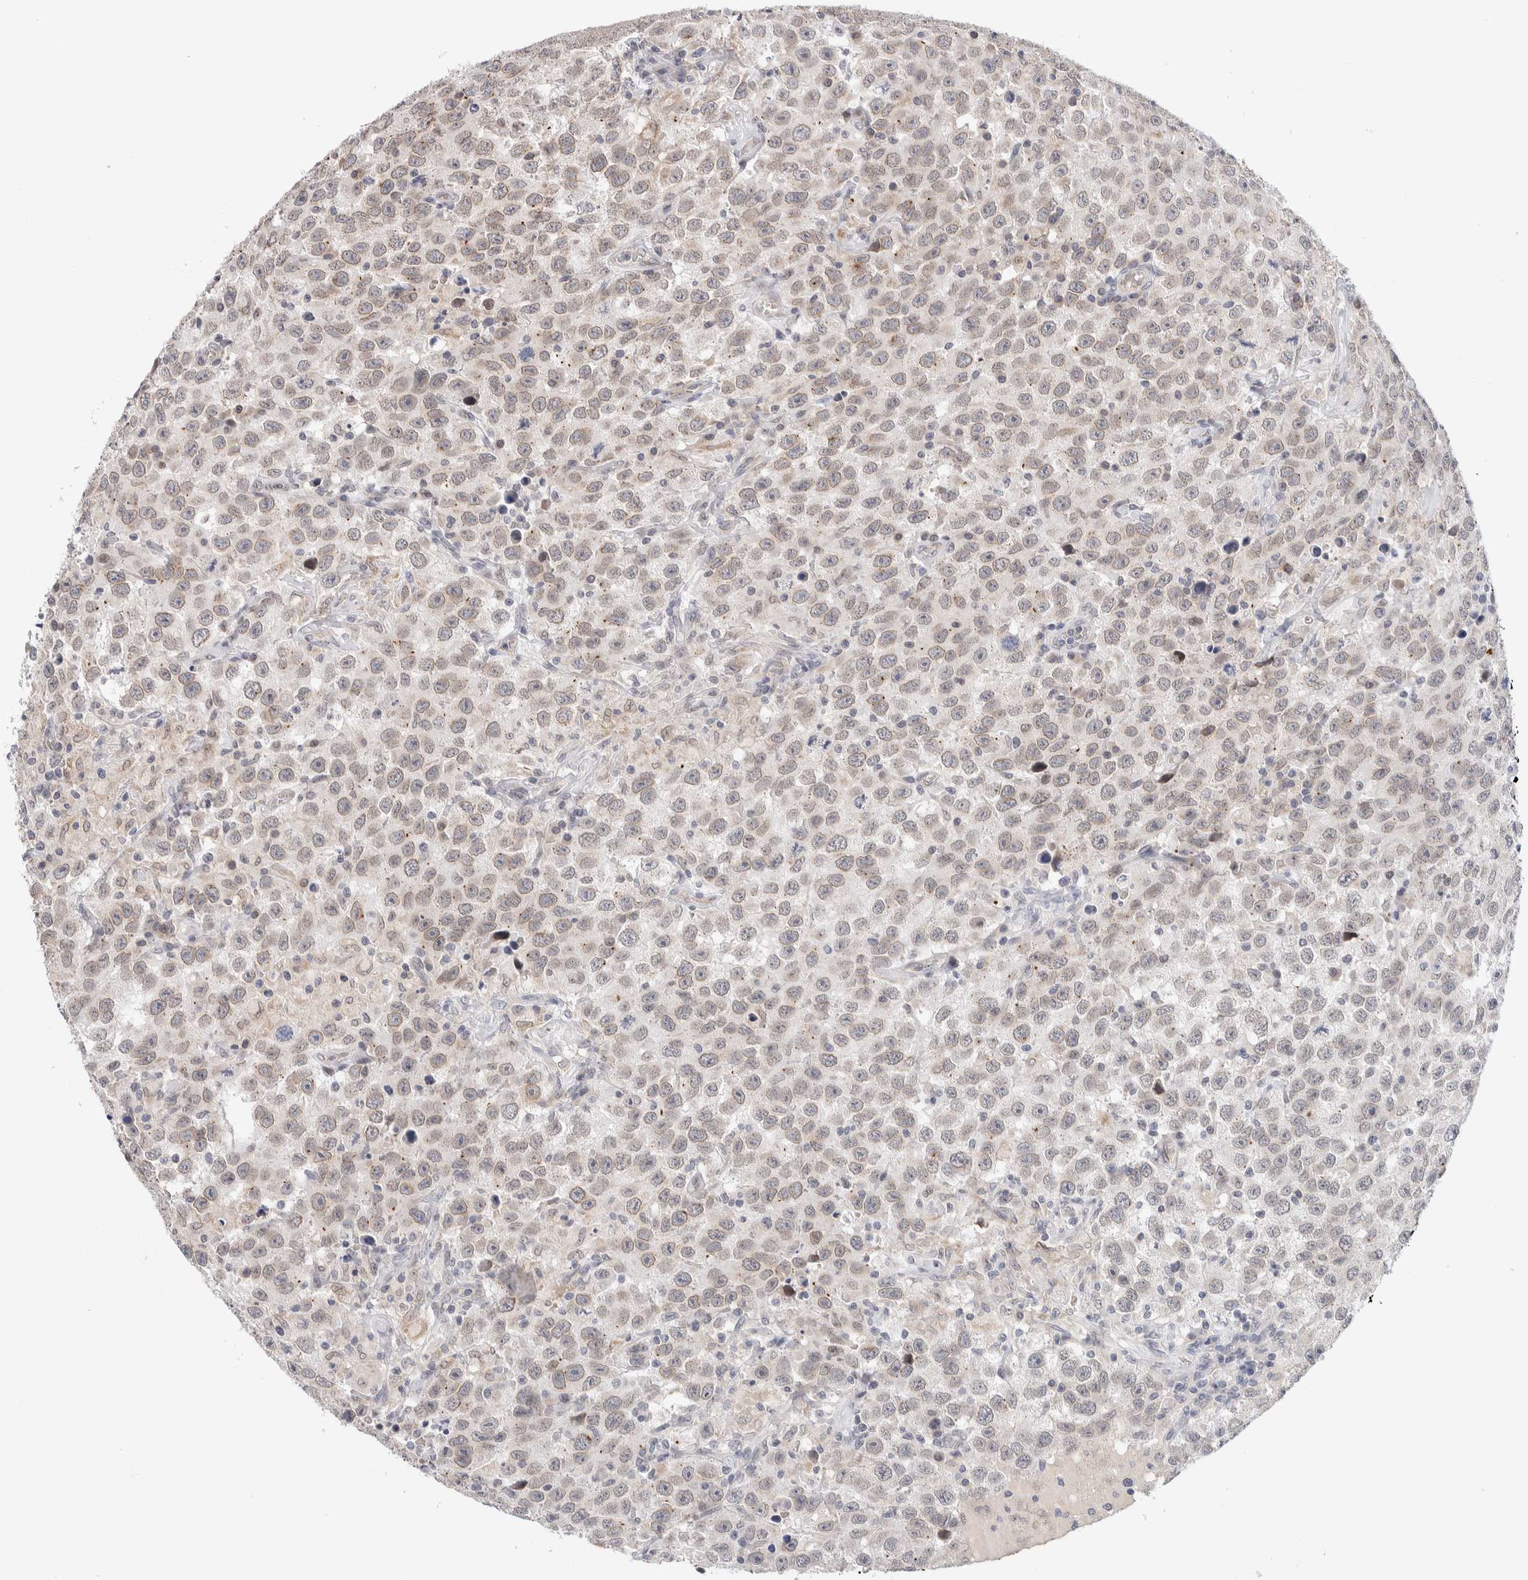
{"staining": {"intensity": "moderate", "quantity": "25%-75%", "location": "cytoplasmic/membranous,nuclear"}, "tissue": "testis cancer", "cell_type": "Tumor cells", "image_type": "cancer", "snomed": [{"axis": "morphology", "description": "Seminoma, NOS"}, {"axis": "topography", "description": "Testis"}], "caption": "IHC staining of testis cancer, which exhibits medium levels of moderate cytoplasmic/membranous and nuclear positivity in approximately 25%-75% of tumor cells indicating moderate cytoplasmic/membranous and nuclear protein expression. The staining was performed using DAB (brown) for protein detection and nuclei were counterstained in hematoxylin (blue).", "gene": "CRAT", "patient": {"sex": "male", "age": 41}}